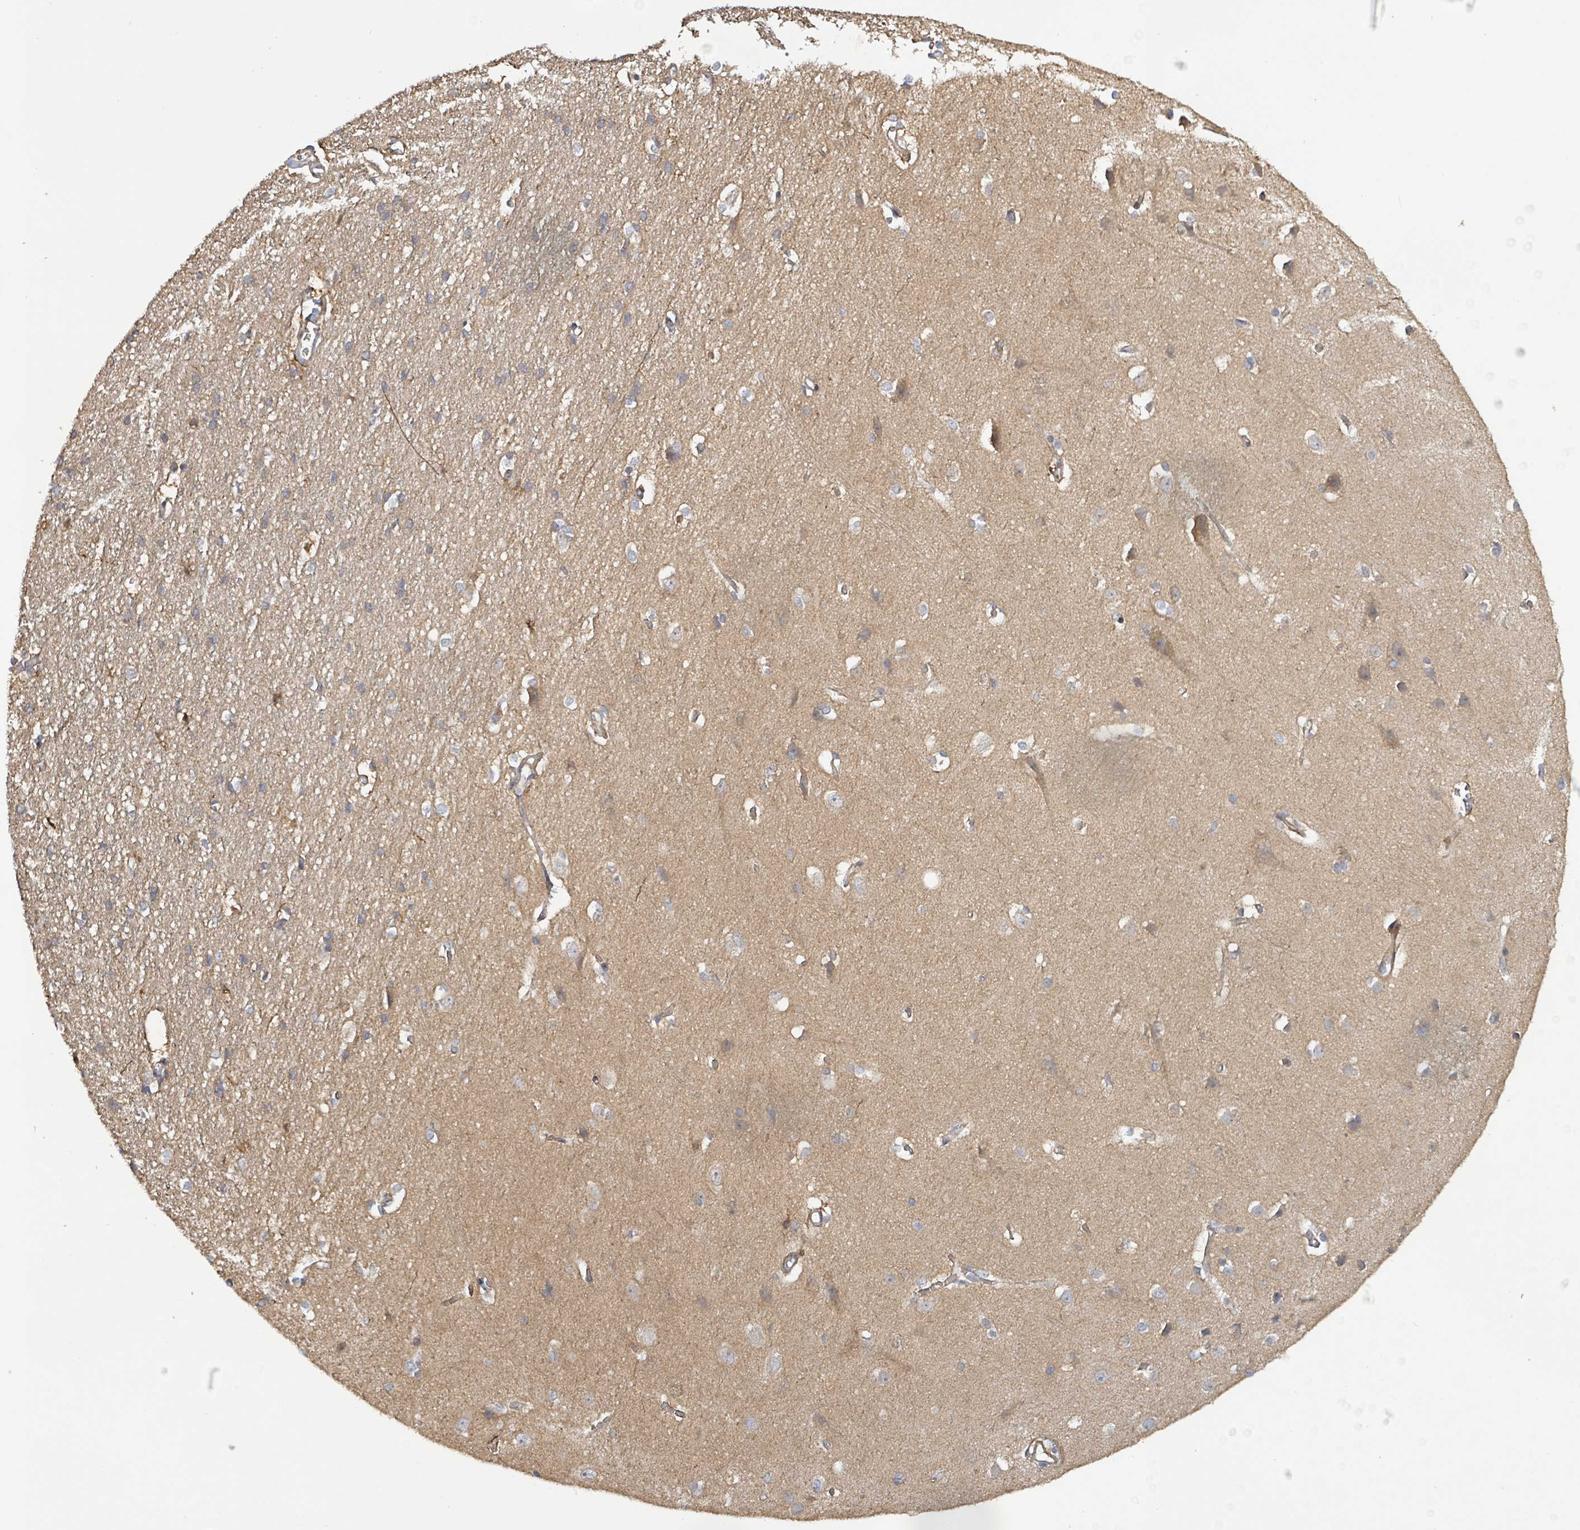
{"staining": {"intensity": "moderate", "quantity": ">75%", "location": "cytoplasmic/membranous"}, "tissue": "cerebral cortex", "cell_type": "Endothelial cells", "image_type": "normal", "snomed": [{"axis": "morphology", "description": "Normal tissue, NOS"}, {"axis": "topography", "description": "Cerebral cortex"}], "caption": "A high-resolution photomicrograph shows immunohistochemistry staining of benign cerebral cortex, which displays moderate cytoplasmic/membranous staining in about >75% of endothelial cells.", "gene": "KBTBD11", "patient": {"sex": "male", "age": 37}}